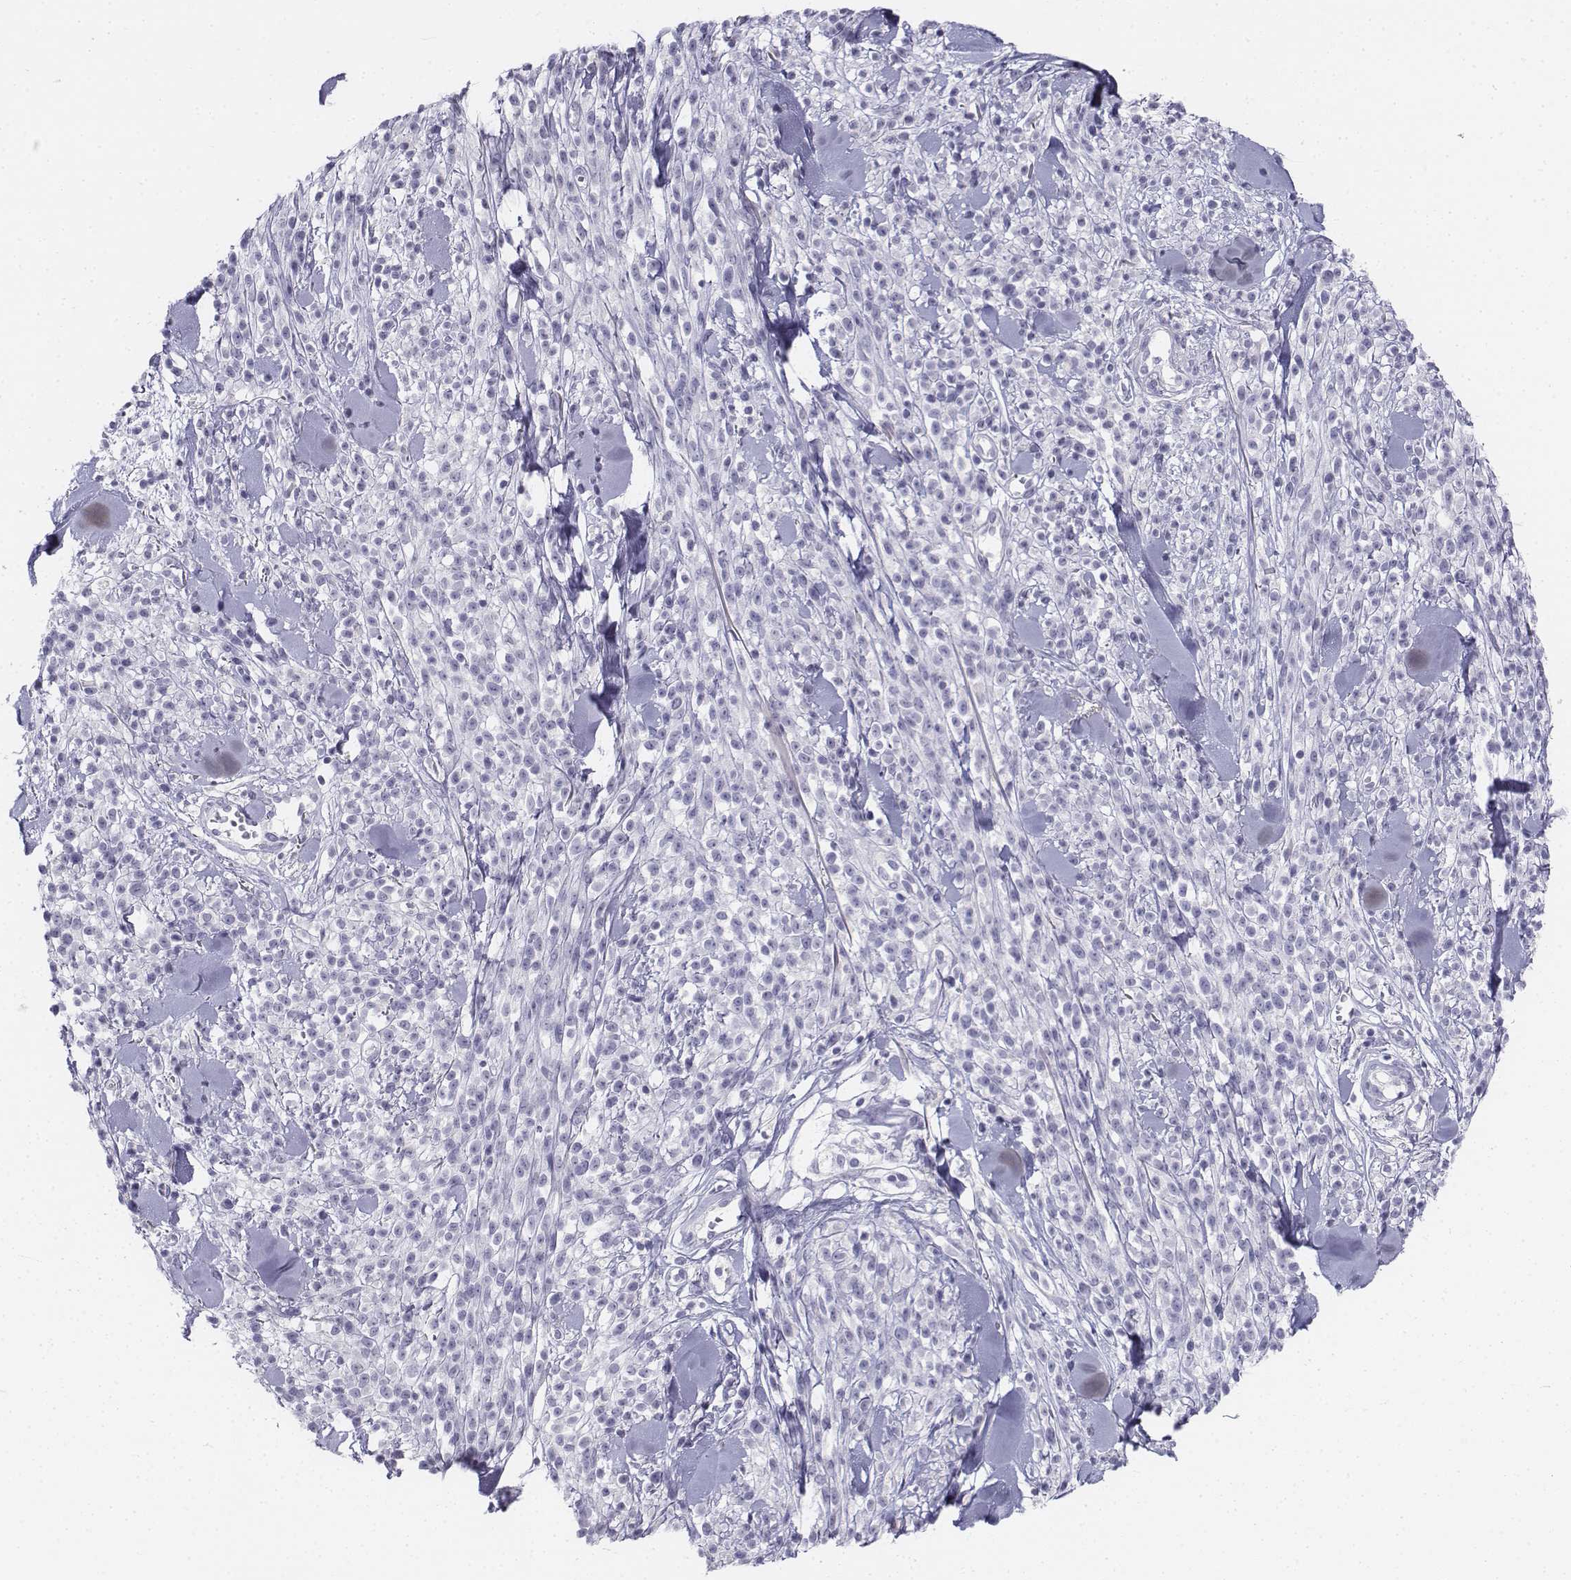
{"staining": {"intensity": "negative", "quantity": "none", "location": "none"}, "tissue": "melanoma", "cell_type": "Tumor cells", "image_type": "cancer", "snomed": [{"axis": "morphology", "description": "Malignant melanoma, NOS"}, {"axis": "topography", "description": "Skin"}, {"axis": "topography", "description": "Skin of trunk"}], "caption": "Tumor cells show no significant protein expression in malignant melanoma. (Brightfield microscopy of DAB IHC at high magnification).", "gene": "TH", "patient": {"sex": "male", "age": 74}}